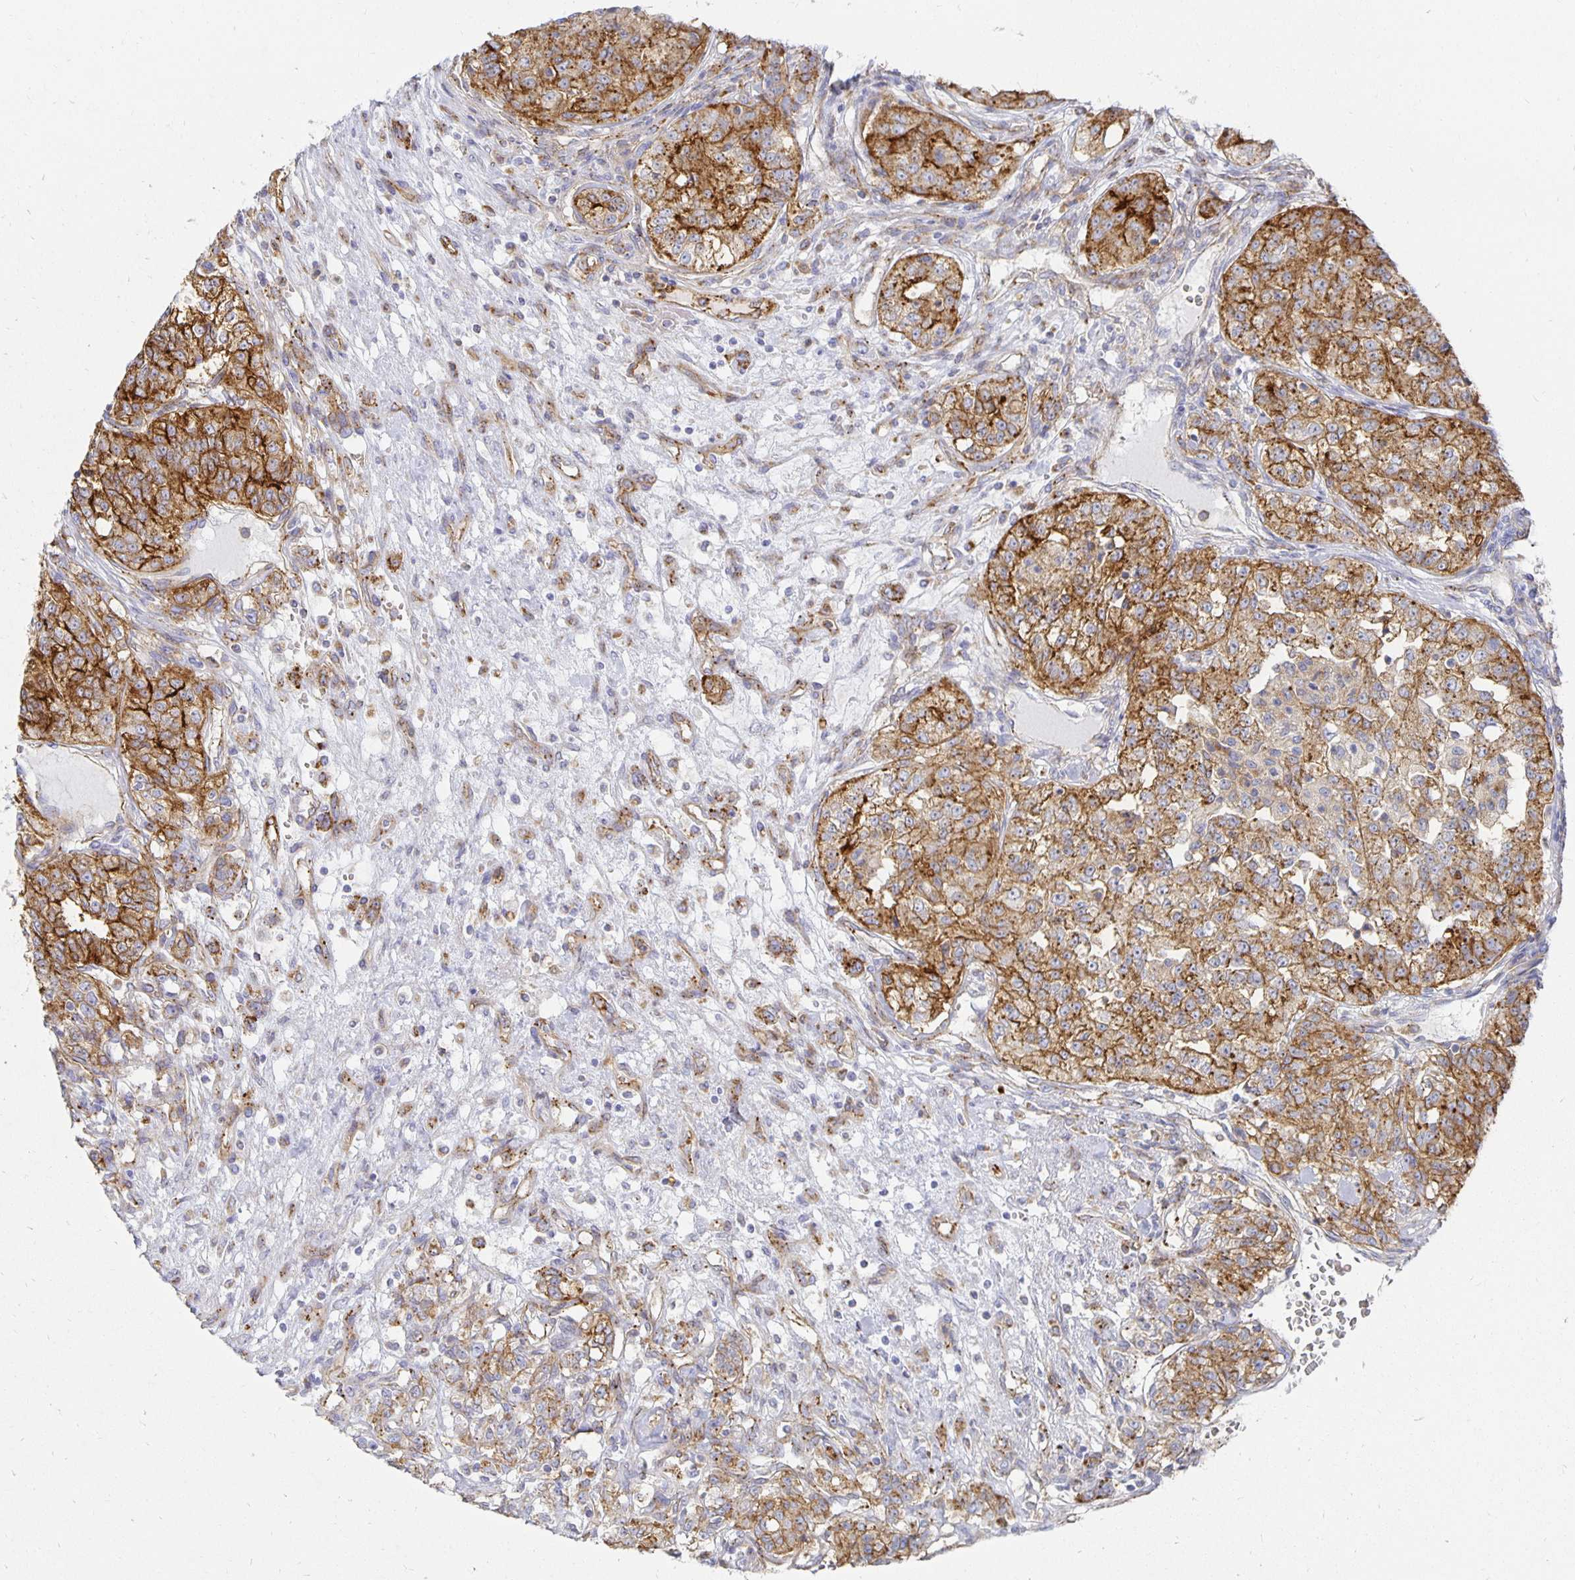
{"staining": {"intensity": "strong", "quantity": ">75%", "location": "cytoplasmic/membranous"}, "tissue": "renal cancer", "cell_type": "Tumor cells", "image_type": "cancer", "snomed": [{"axis": "morphology", "description": "Adenocarcinoma, NOS"}, {"axis": "topography", "description": "Kidney"}], "caption": "A brown stain shows strong cytoplasmic/membranous staining of a protein in human adenocarcinoma (renal) tumor cells. (IHC, brightfield microscopy, high magnification).", "gene": "TAAR1", "patient": {"sex": "female", "age": 63}}